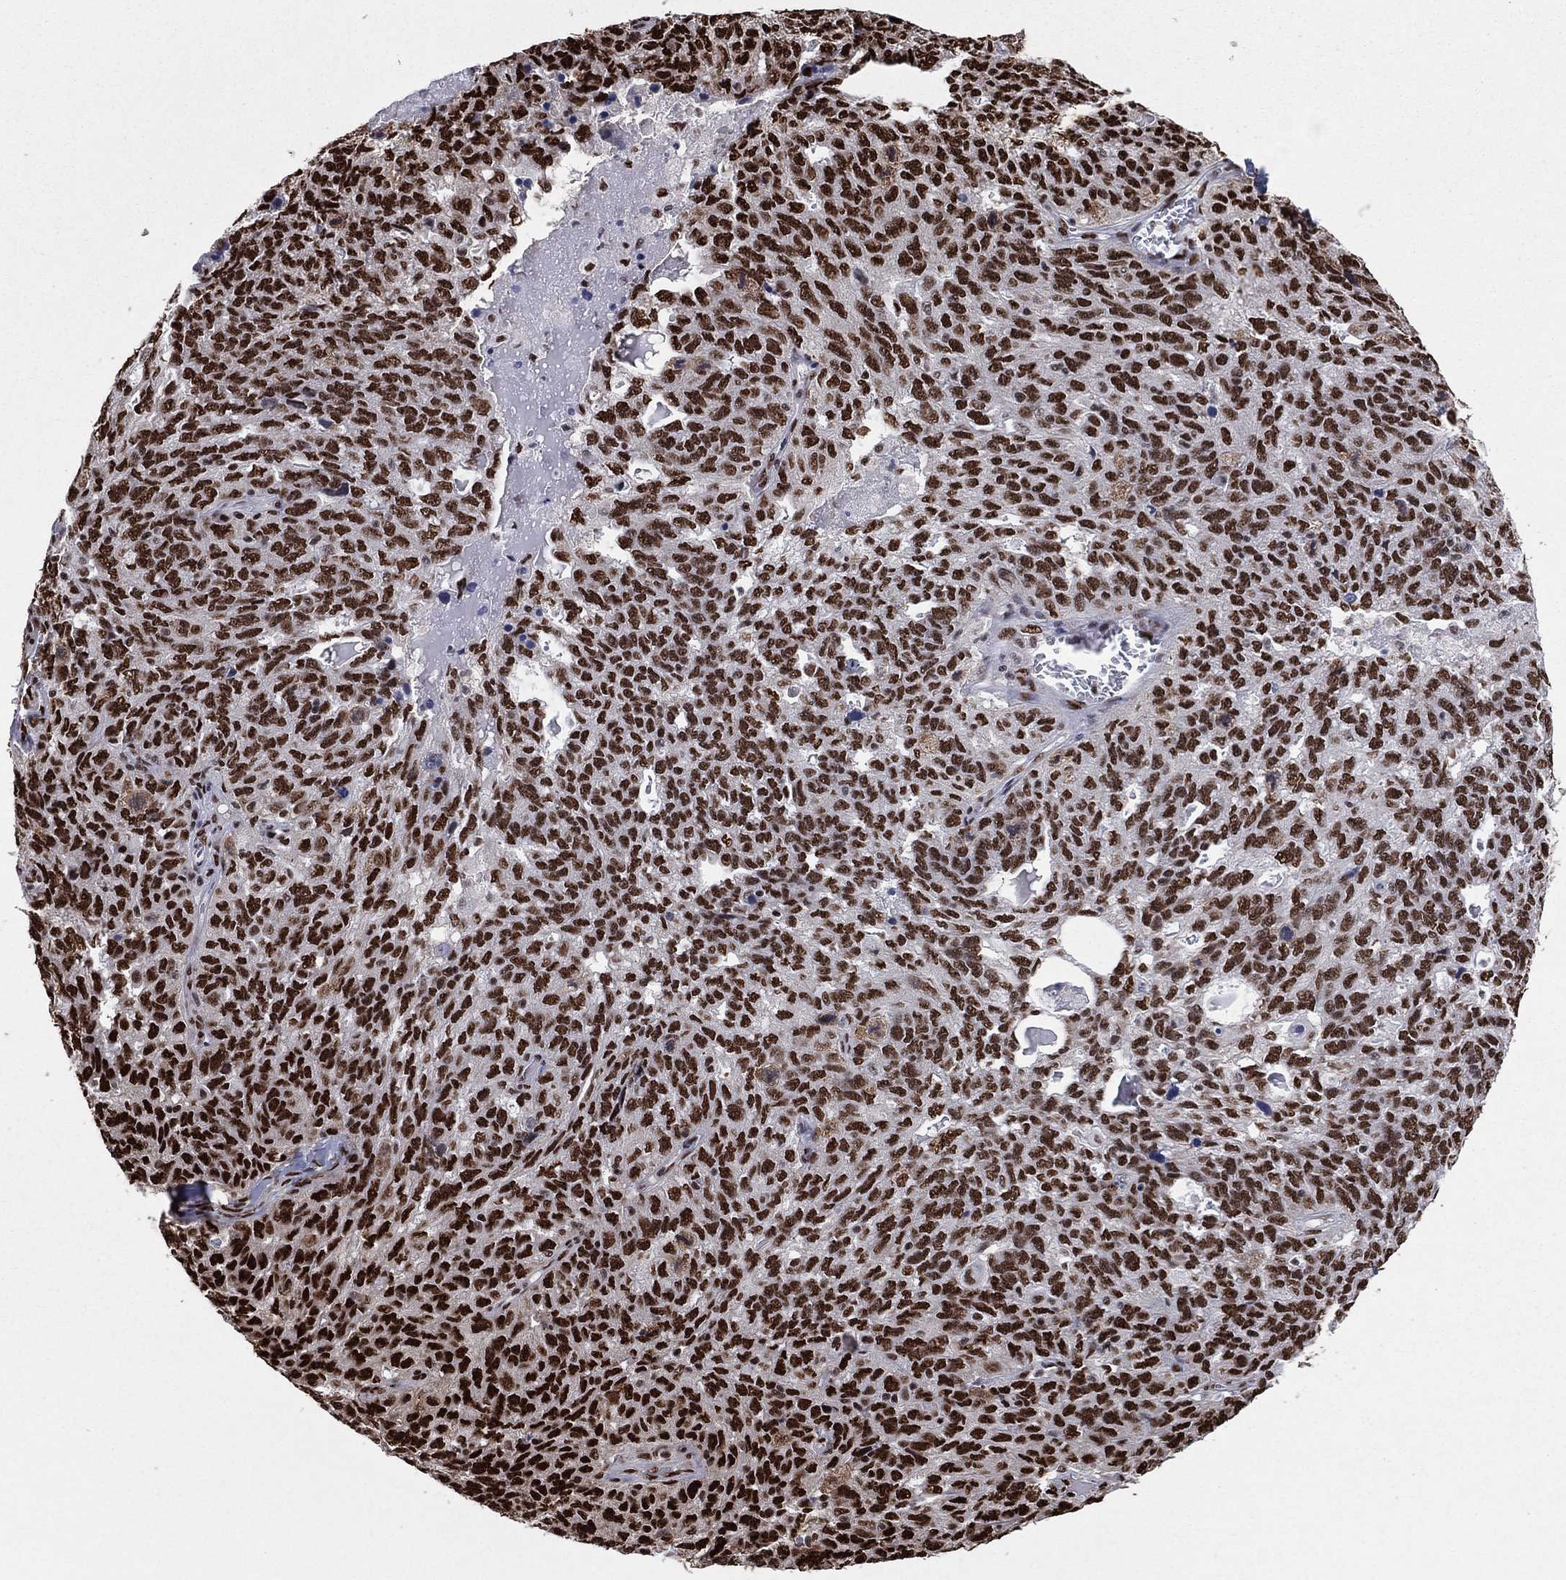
{"staining": {"intensity": "strong", "quantity": ">75%", "location": "nuclear"}, "tissue": "ovarian cancer", "cell_type": "Tumor cells", "image_type": "cancer", "snomed": [{"axis": "morphology", "description": "Cystadenocarcinoma, serous, NOS"}, {"axis": "topography", "description": "Ovary"}], "caption": "Immunohistochemical staining of serous cystadenocarcinoma (ovarian) shows high levels of strong nuclear positivity in approximately >75% of tumor cells. (Stains: DAB in brown, nuclei in blue, Microscopy: brightfield microscopy at high magnification).", "gene": "TP53BP1", "patient": {"sex": "female", "age": 71}}